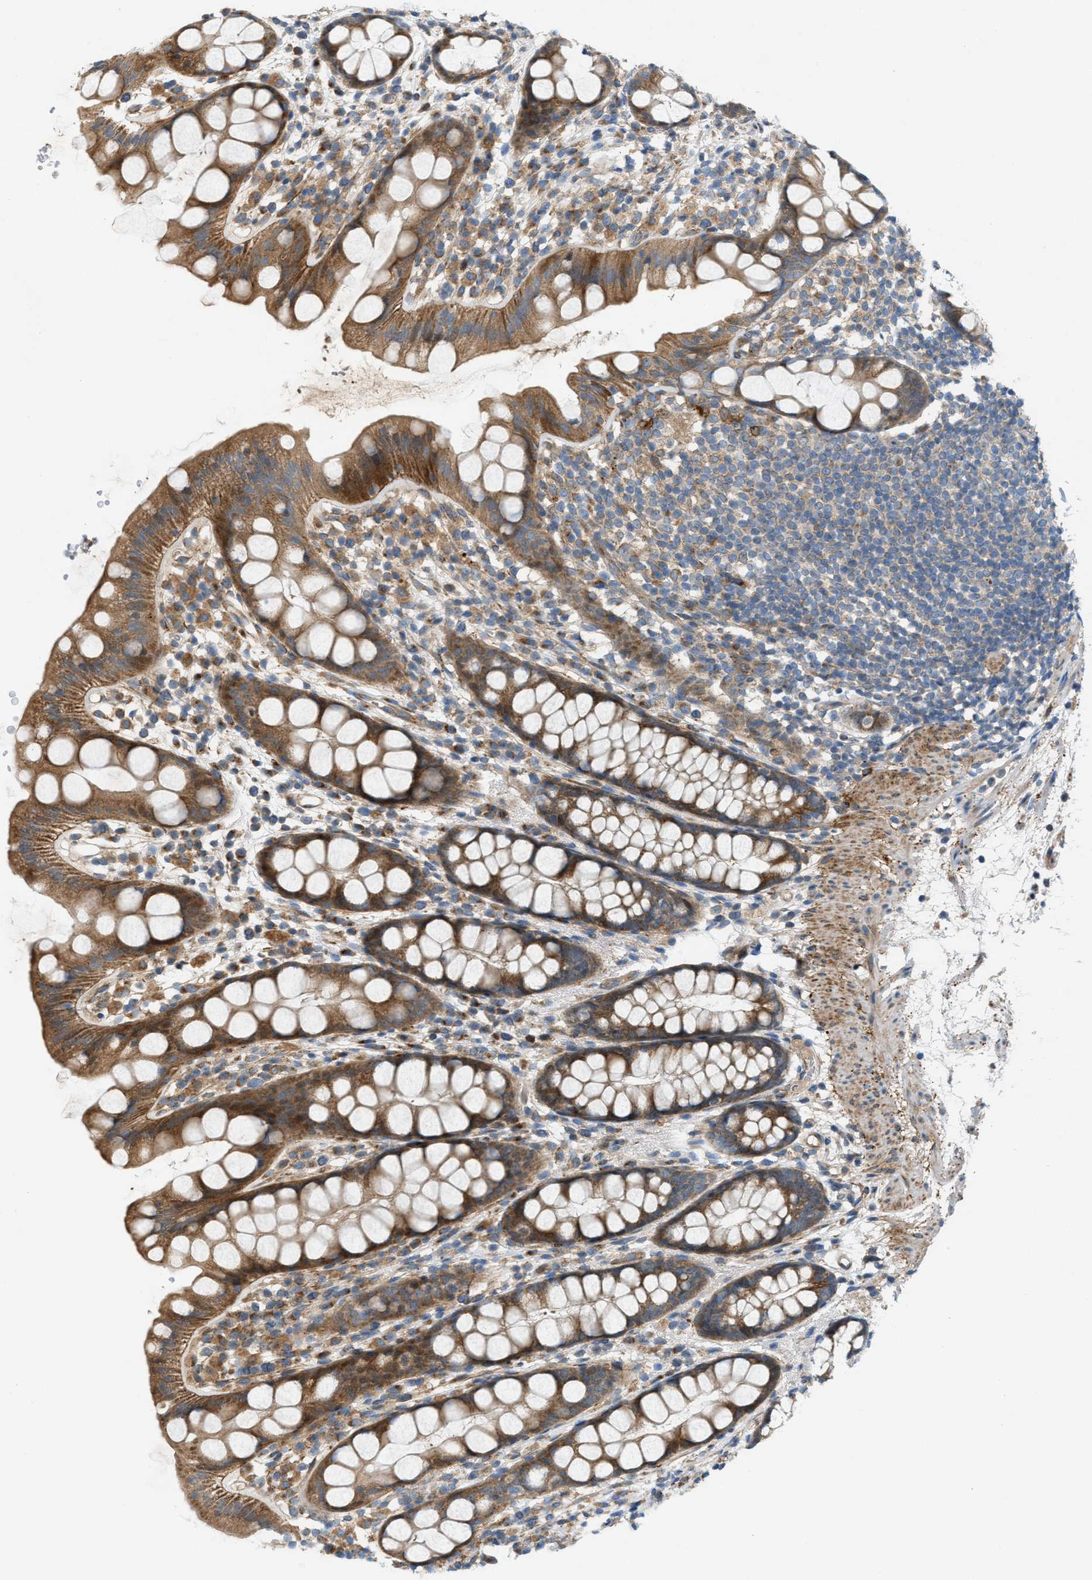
{"staining": {"intensity": "moderate", "quantity": ">75%", "location": "cytoplasmic/membranous"}, "tissue": "rectum", "cell_type": "Glandular cells", "image_type": "normal", "snomed": [{"axis": "morphology", "description": "Normal tissue, NOS"}, {"axis": "topography", "description": "Rectum"}], "caption": "Glandular cells show medium levels of moderate cytoplasmic/membranous staining in about >75% of cells in normal human rectum. Nuclei are stained in blue.", "gene": "CYB5D1", "patient": {"sex": "female", "age": 65}}